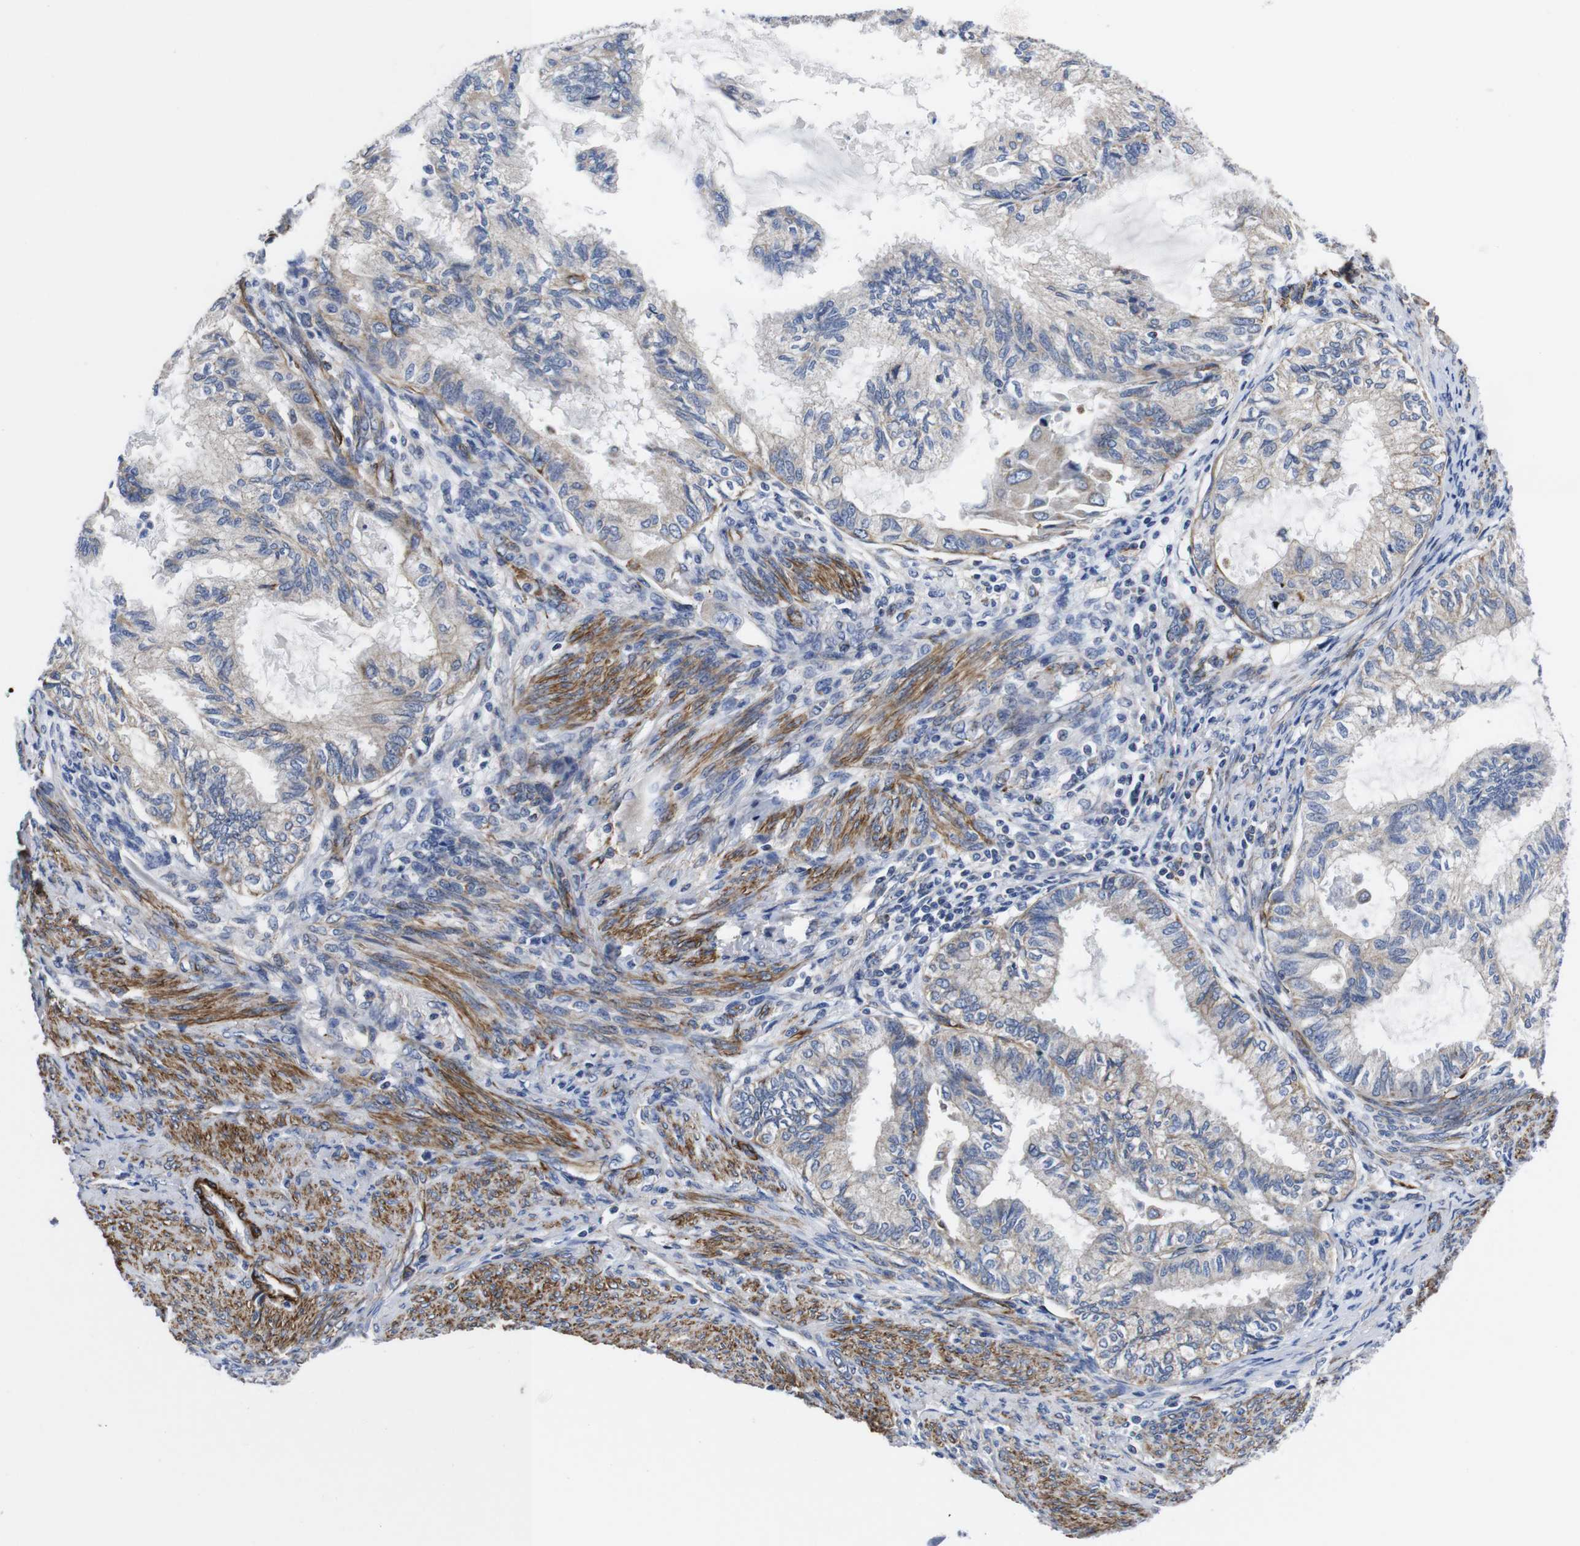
{"staining": {"intensity": "weak", "quantity": "<25%", "location": "cytoplasmic/membranous"}, "tissue": "cervical cancer", "cell_type": "Tumor cells", "image_type": "cancer", "snomed": [{"axis": "morphology", "description": "Normal tissue, NOS"}, {"axis": "morphology", "description": "Adenocarcinoma, NOS"}, {"axis": "topography", "description": "Cervix"}, {"axis": "topography", "description": "Endometrium"}], "caption": "A high-resolution photomicrograph shows IHC staining of adenocarcinoma (cervical), which displays no significant staining in tumor cells. (DAB immunohistochemistry with hematoxylin counter stain).", "gene": "WNT10A", "patient": {"sex": "female", "age": 86}}